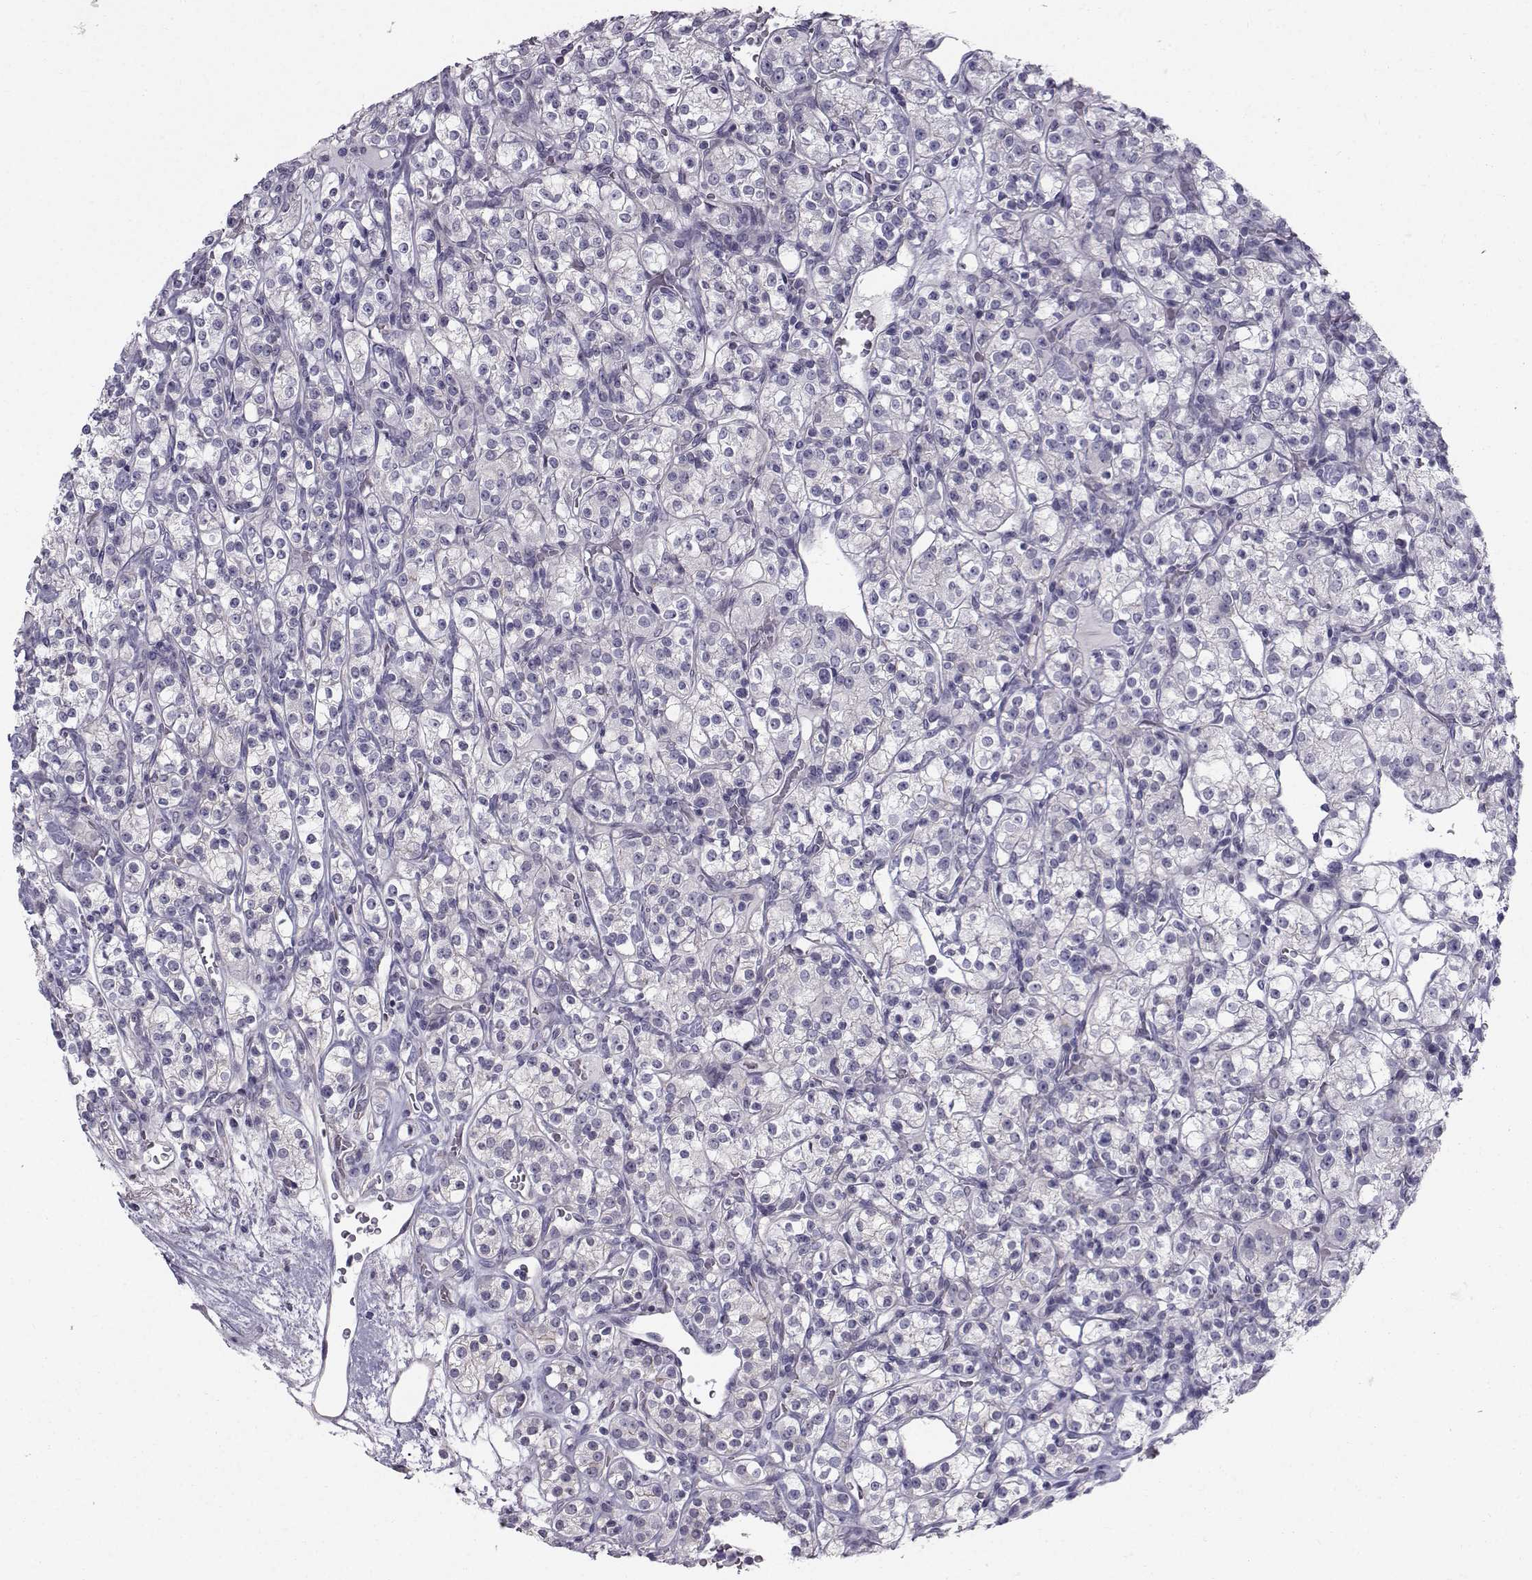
{"staining": {"intensity": "negative", "quantity": "none", "location": "none"}, "tissue": "renal cancer", "cell_type": "Tumor cells", "image_type": "cancer", "snomed": [{"axis": "morphology", "description": "Adenocarcinoma, NOS"}, {"axis": "topography", "description": "Kidney"}], "caption": "IHC of human renal cancer displays no positivity in tumor cells. (Immunohistochemistry (ihc), brightfield microscopy, high magnification).", "gene": "SPDYE4", "patient": {"sex": "male", "age": 77}}